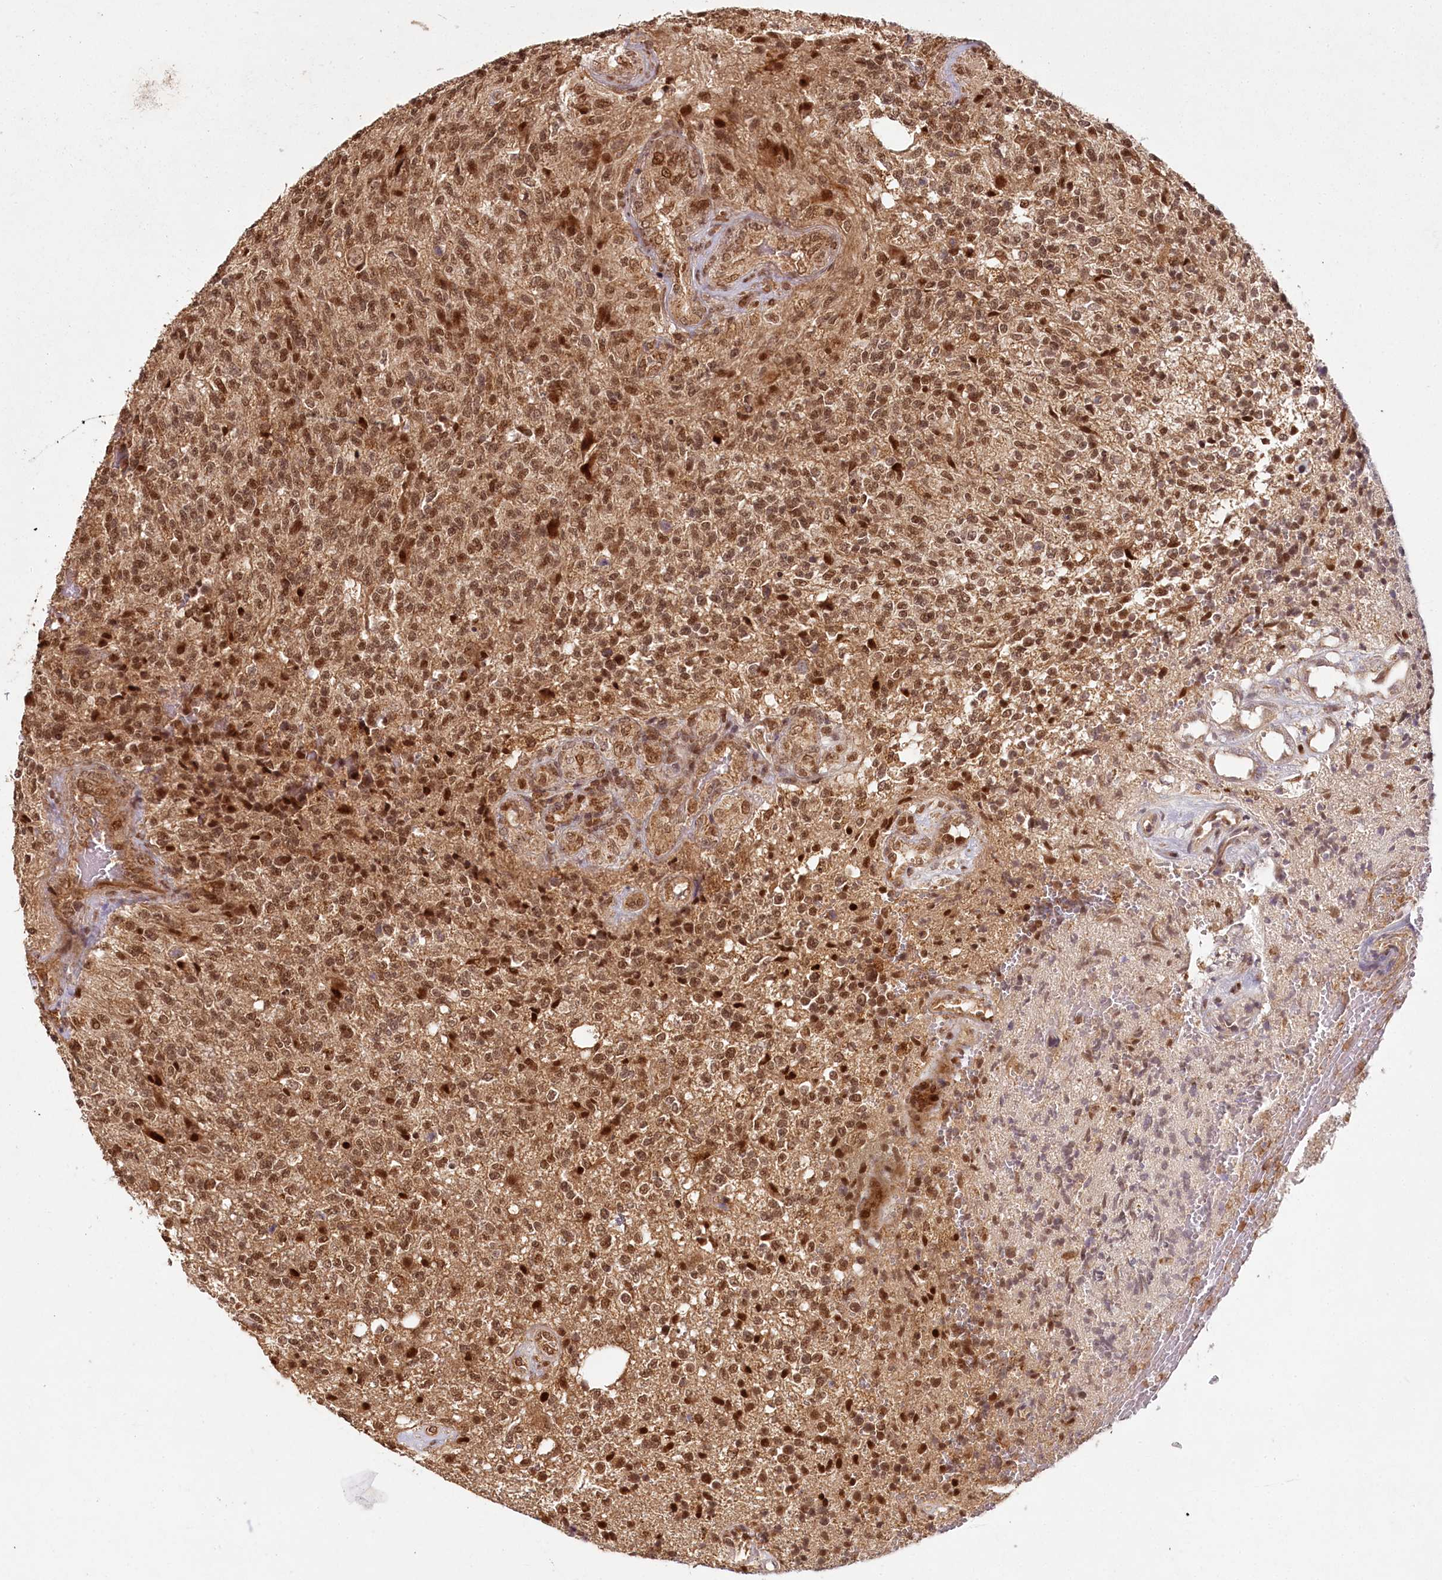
{"staining": {"intensity": "strong", "quantity": ">75%", "location": "cytoplasmic/membranous,nuclear"}, "tissue": "glioma", "cell_type": "Tumor cells", "image_type": "cancer", "snomed": [{"axis": "morphology", "description": "Glioma, malignant, High grade"}, {"axis": "topography", "description": "Brain"}], "caption": "Malignant glioma (high-grade) stained for a protein (brown) displays strong cytoplasmic/membranous and nuclear positive positivity in approximately >75% of tumor cells.", "gene": "MICU1", "patient": {"sex": "male", "age": 56}}